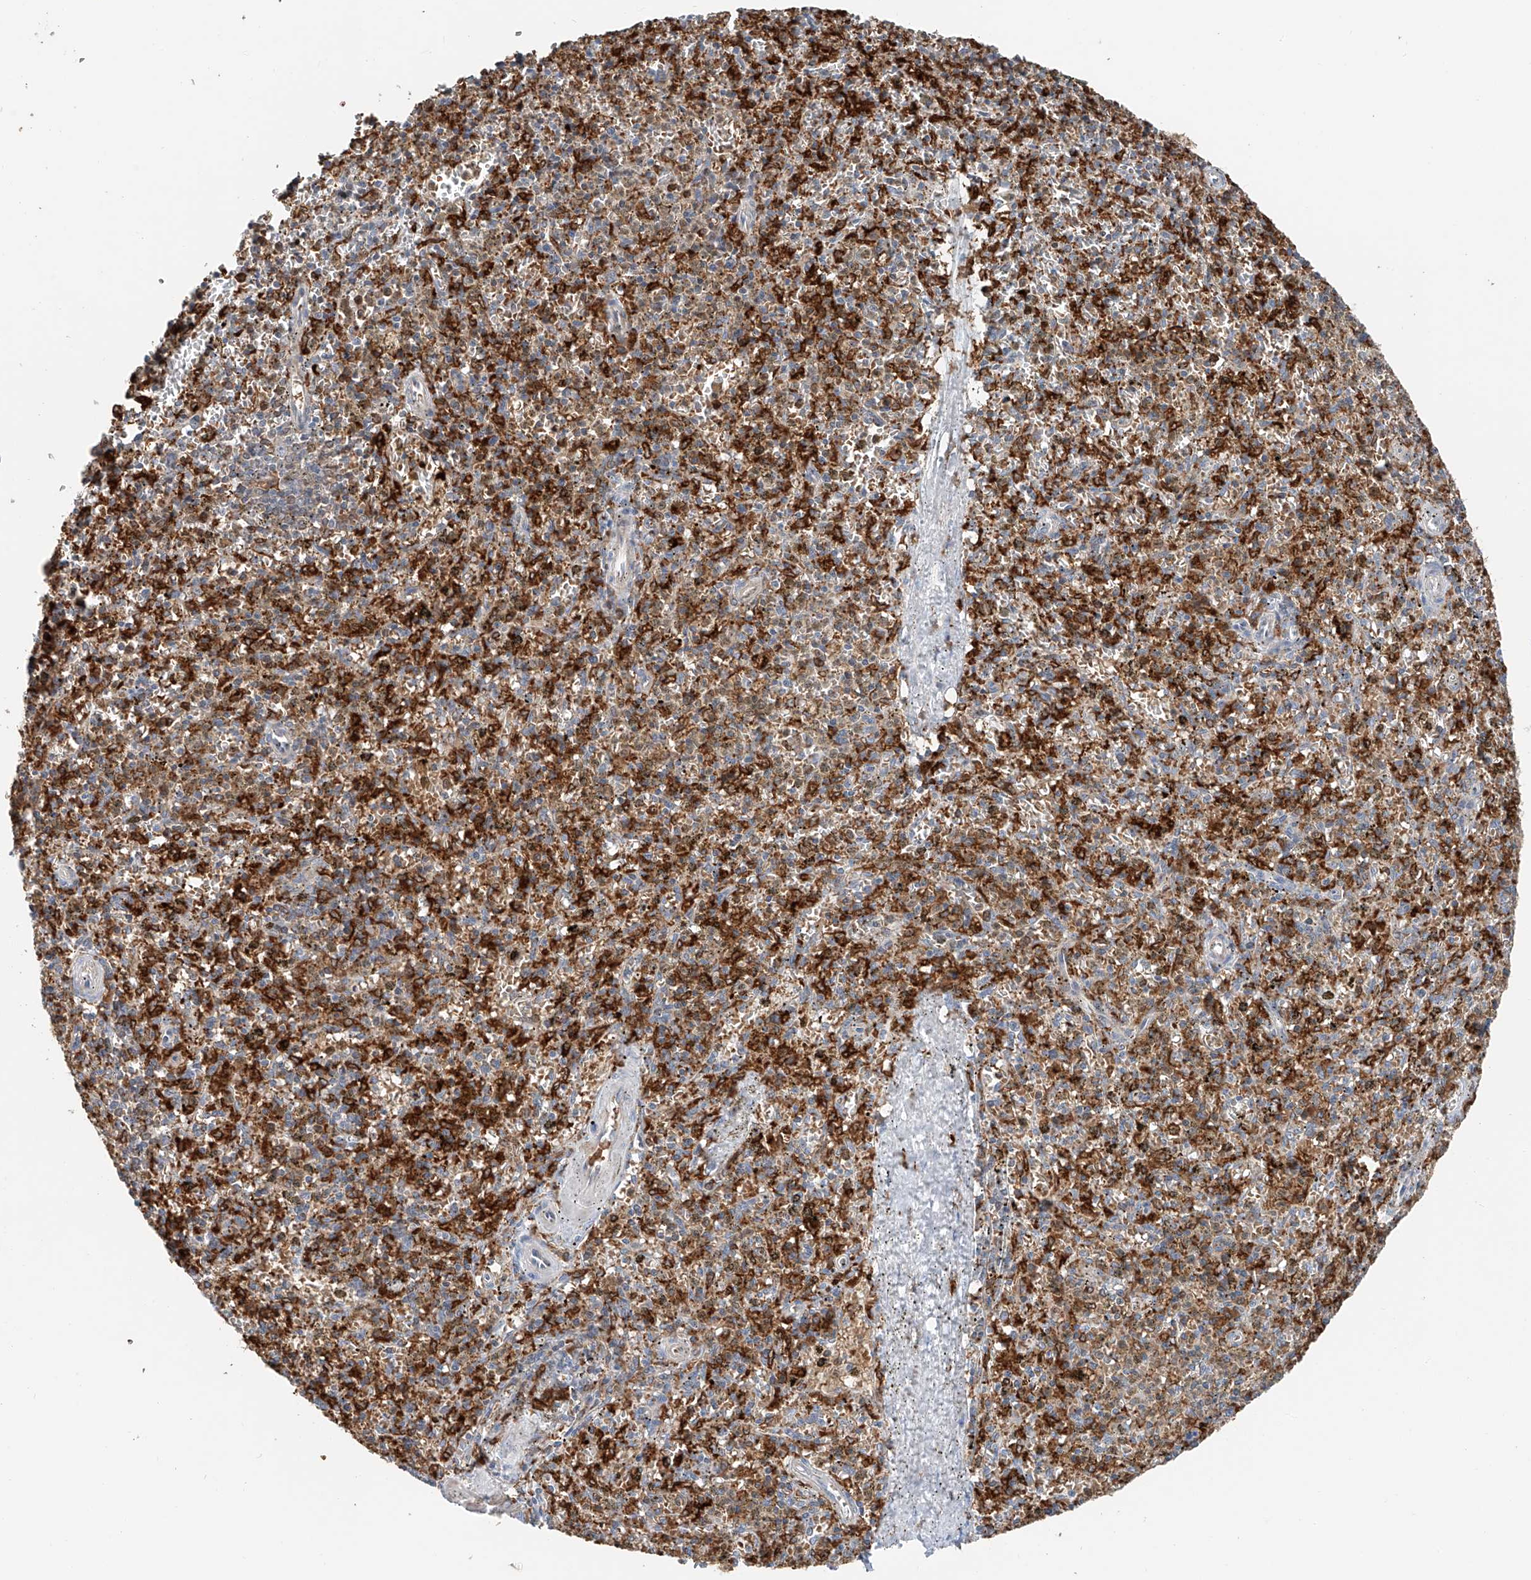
{"staining": {"intensity": "strong", "quantity": "25%-75%", "location": "cytoplasmic/membranous"}, "tissue": "spleen", "cell_type": "Cells in red pulp", "image_type": "normal", "snomed": [{"axis": "morphology", "description": "Normal tissue, NOS"}, {"axis": "topography", "description": "Spleen"}], "caption": "Protein staining reveals strong cytoplasmic/membranous positivity in approximately 25%-75% of cells in red pulp in benign spleen.", "gene": "TBXAS1", "patient": {"sex": "male", "age": 72}}